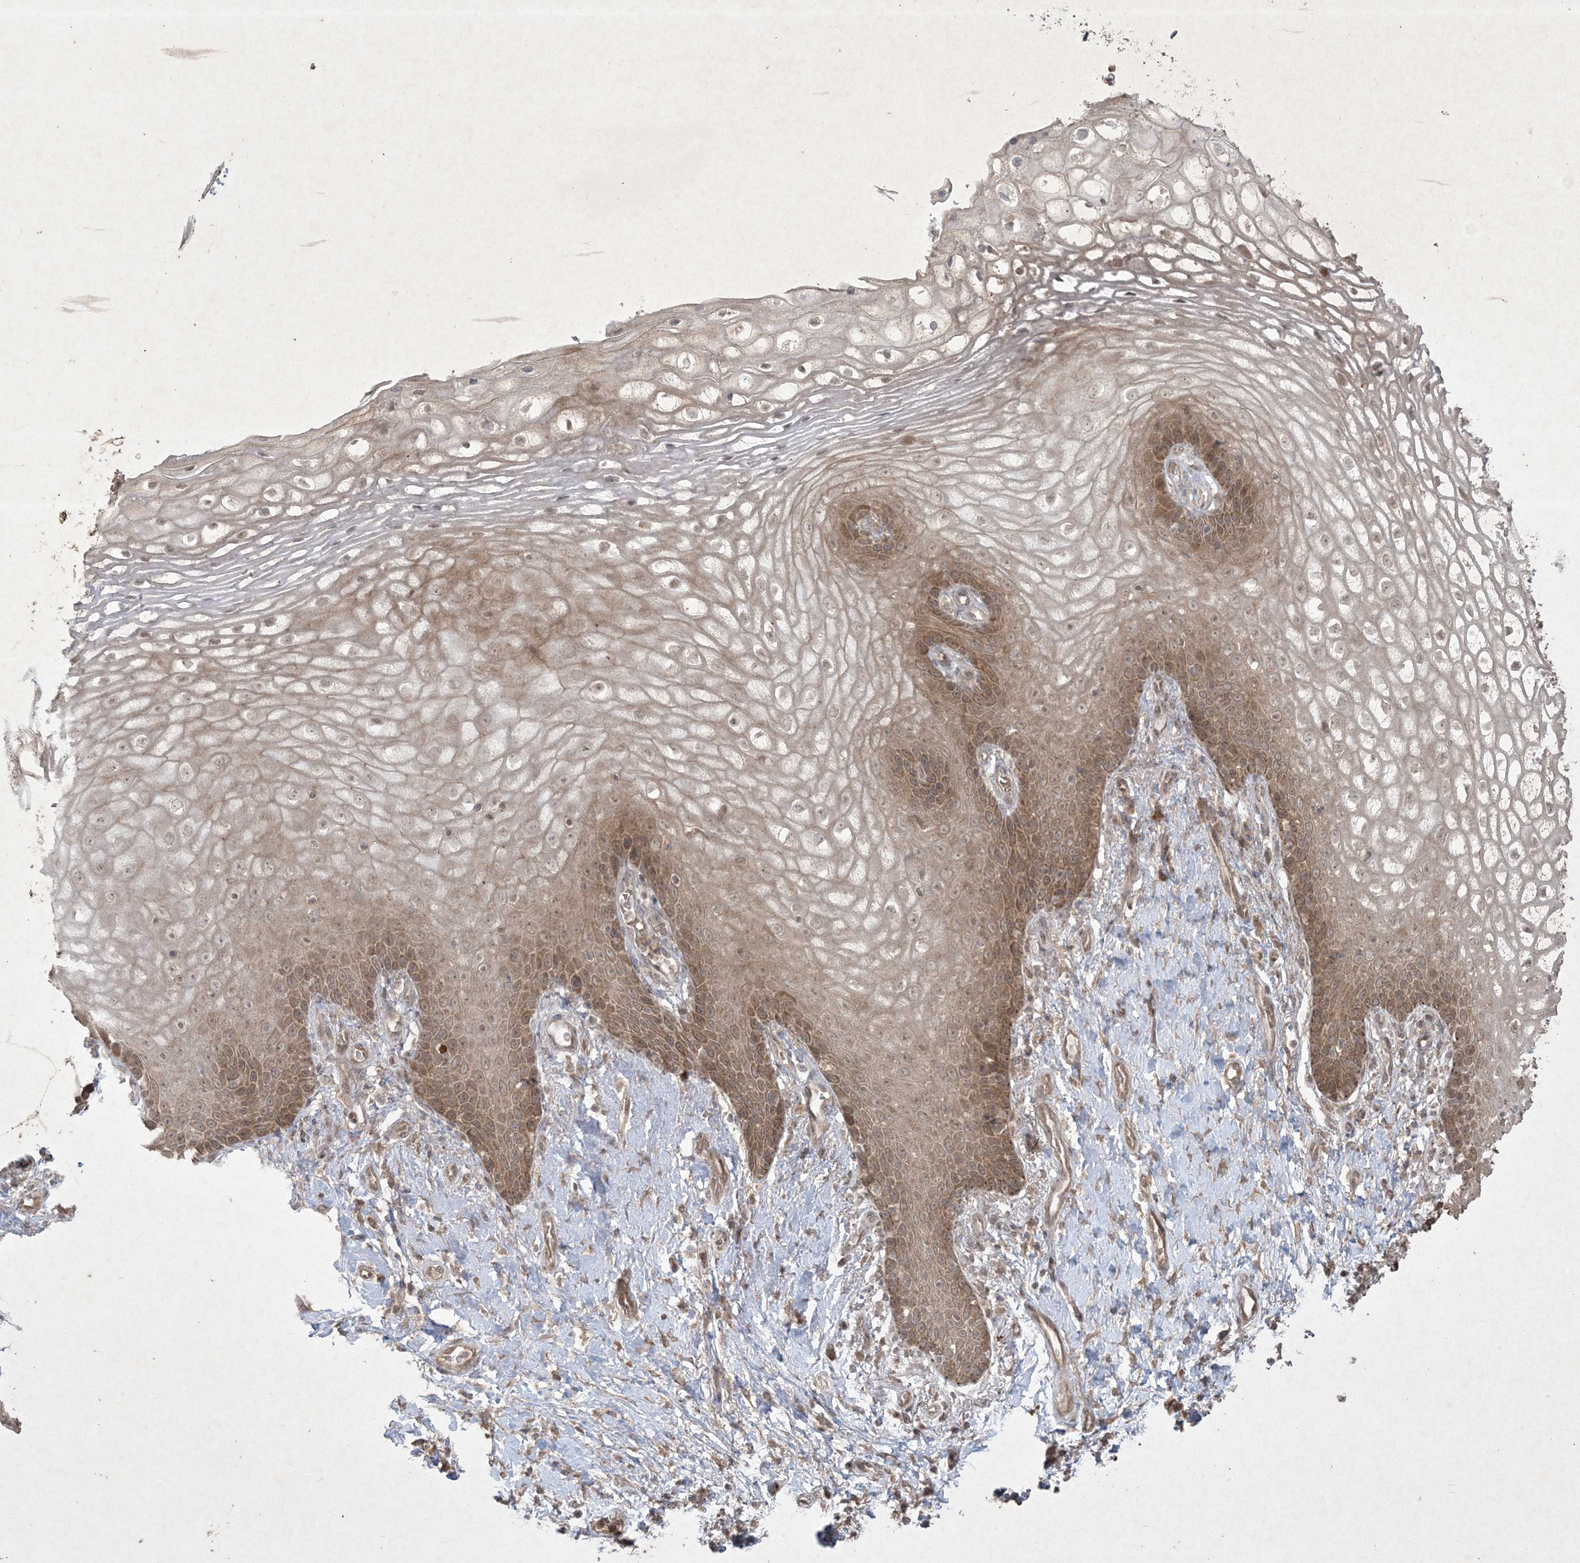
{"staining": {"intensity": "strong", "quantity": "25%-75%", "location": "cytoplasmic/membranous,nuclear"}, "tissue": "vagina", "cell_type": "Squamous epithelial cells", "image_type": "normal", "snomed": [{"axis": "morphology", "description": "Normal tissue, NOS"}, {"axis": "topography", "description": "Vagina"}], "caption": "IHC staining of benign vagina, which exhibits high levels of strong cytoplasmic/membranous,nuclear expression in about 25%-75% of squamous epithelial cells indicating strong cytoplasmic/membranous,nuclear protein positivity. The staining was performed using DAB (3,3'-diaminobenzidine) (brown) for protein detection and nuclei were counterstained in hematoxylin (blue).", "gene": "NRBP2", "patient": {"sex": "female", "age": 60}}